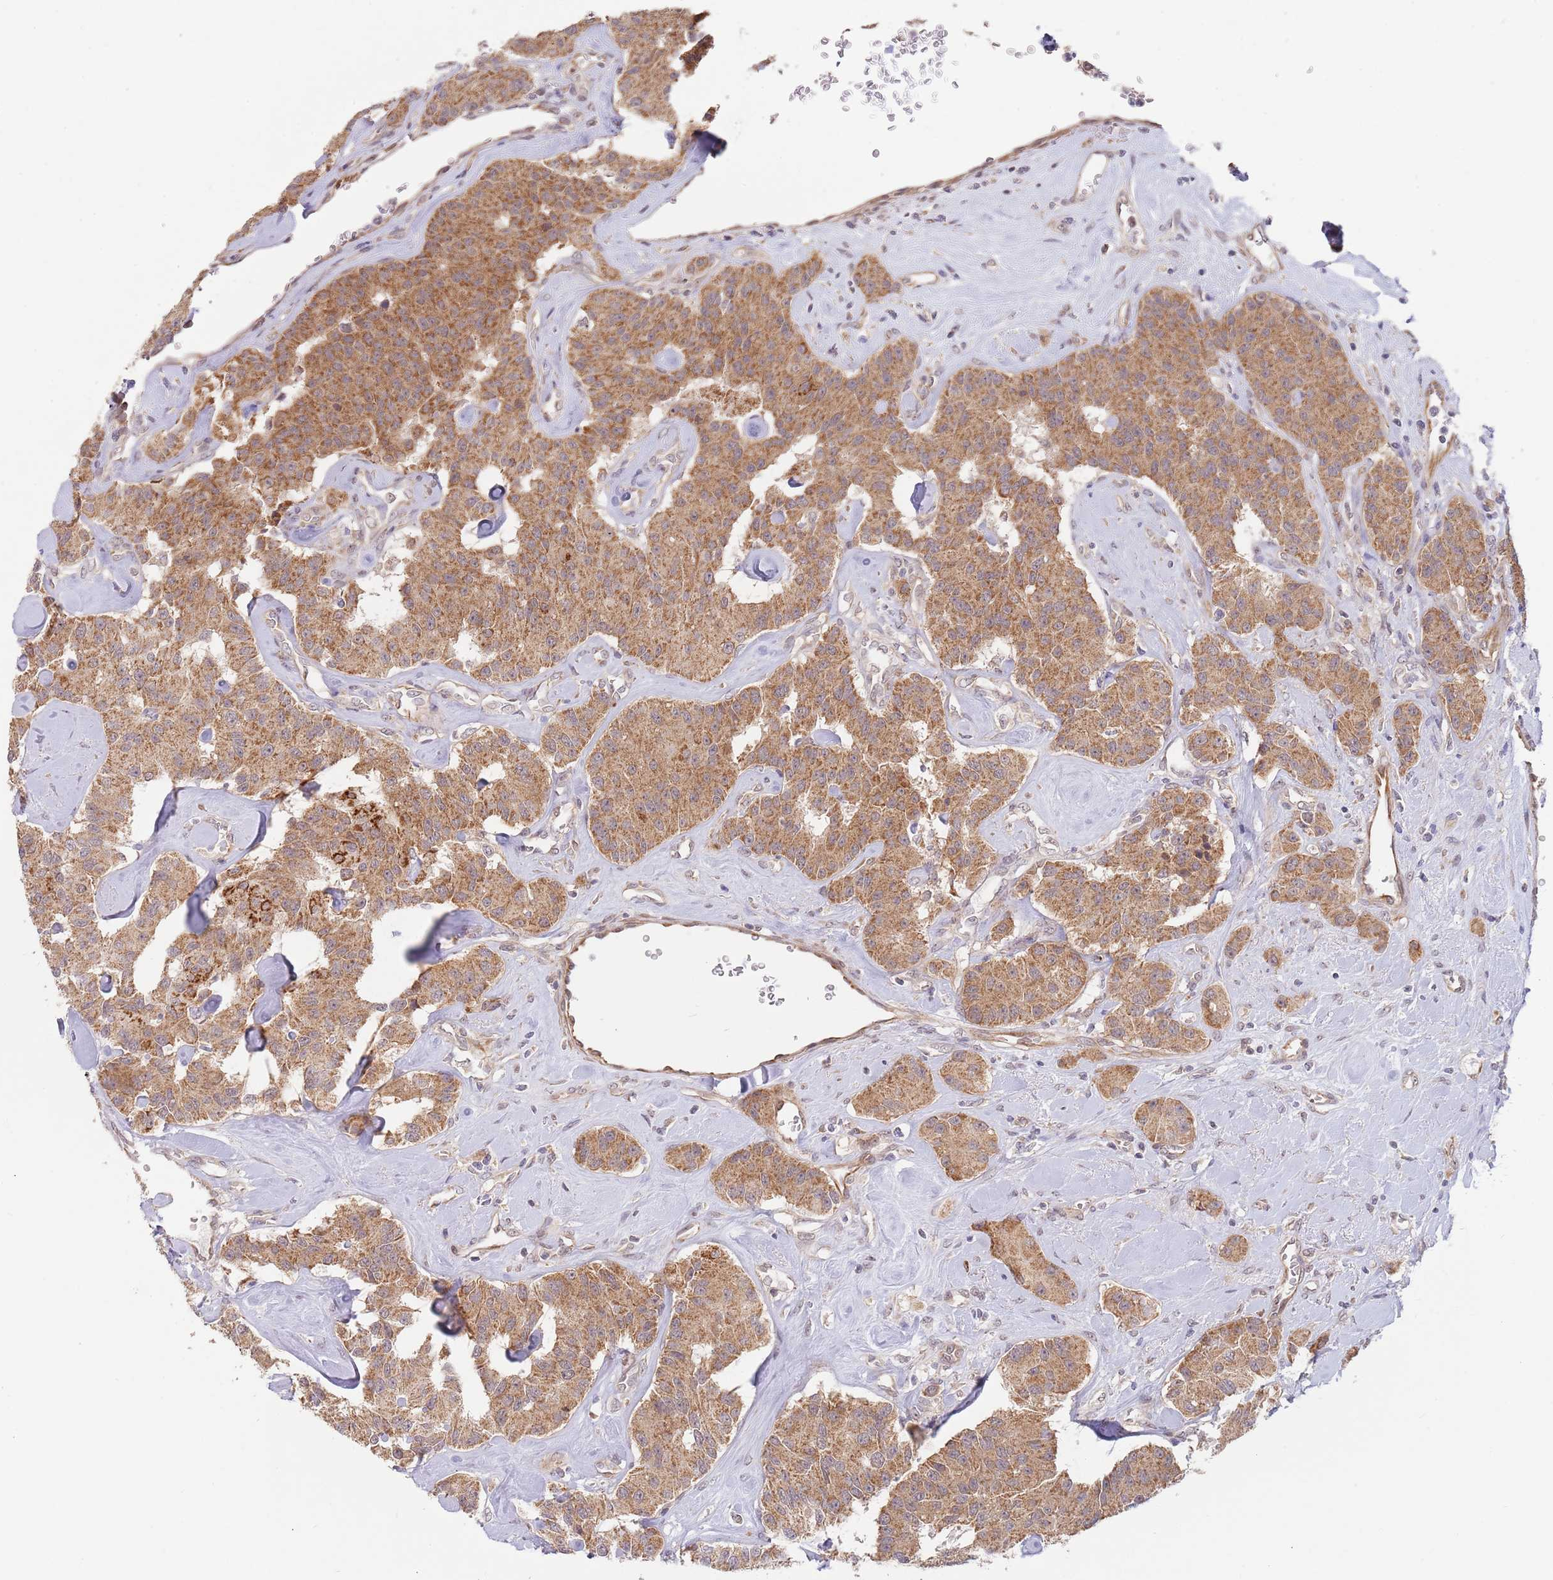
{"staining": {"intensity": "moderate", "quantity": ">75%", "location": "cytoplasmic/membranous"}, "tissue": "carcinoid", "cell_type": "Tumor cells", "image_type": "cancer", "snomed": [{"axis": "morphology", "description": "Carcinoid, malignant, NOS"}, {"axis": "topography", "description": "Pancreas"}], "caption": "Tumor cells demonstrate medium levels of moderate cytoplasmic/membranous positivity in about >75% of cells in carcinoid (malignant).", "gene": "UQCC3", "patient": {"sex": "male", "age": 41}}